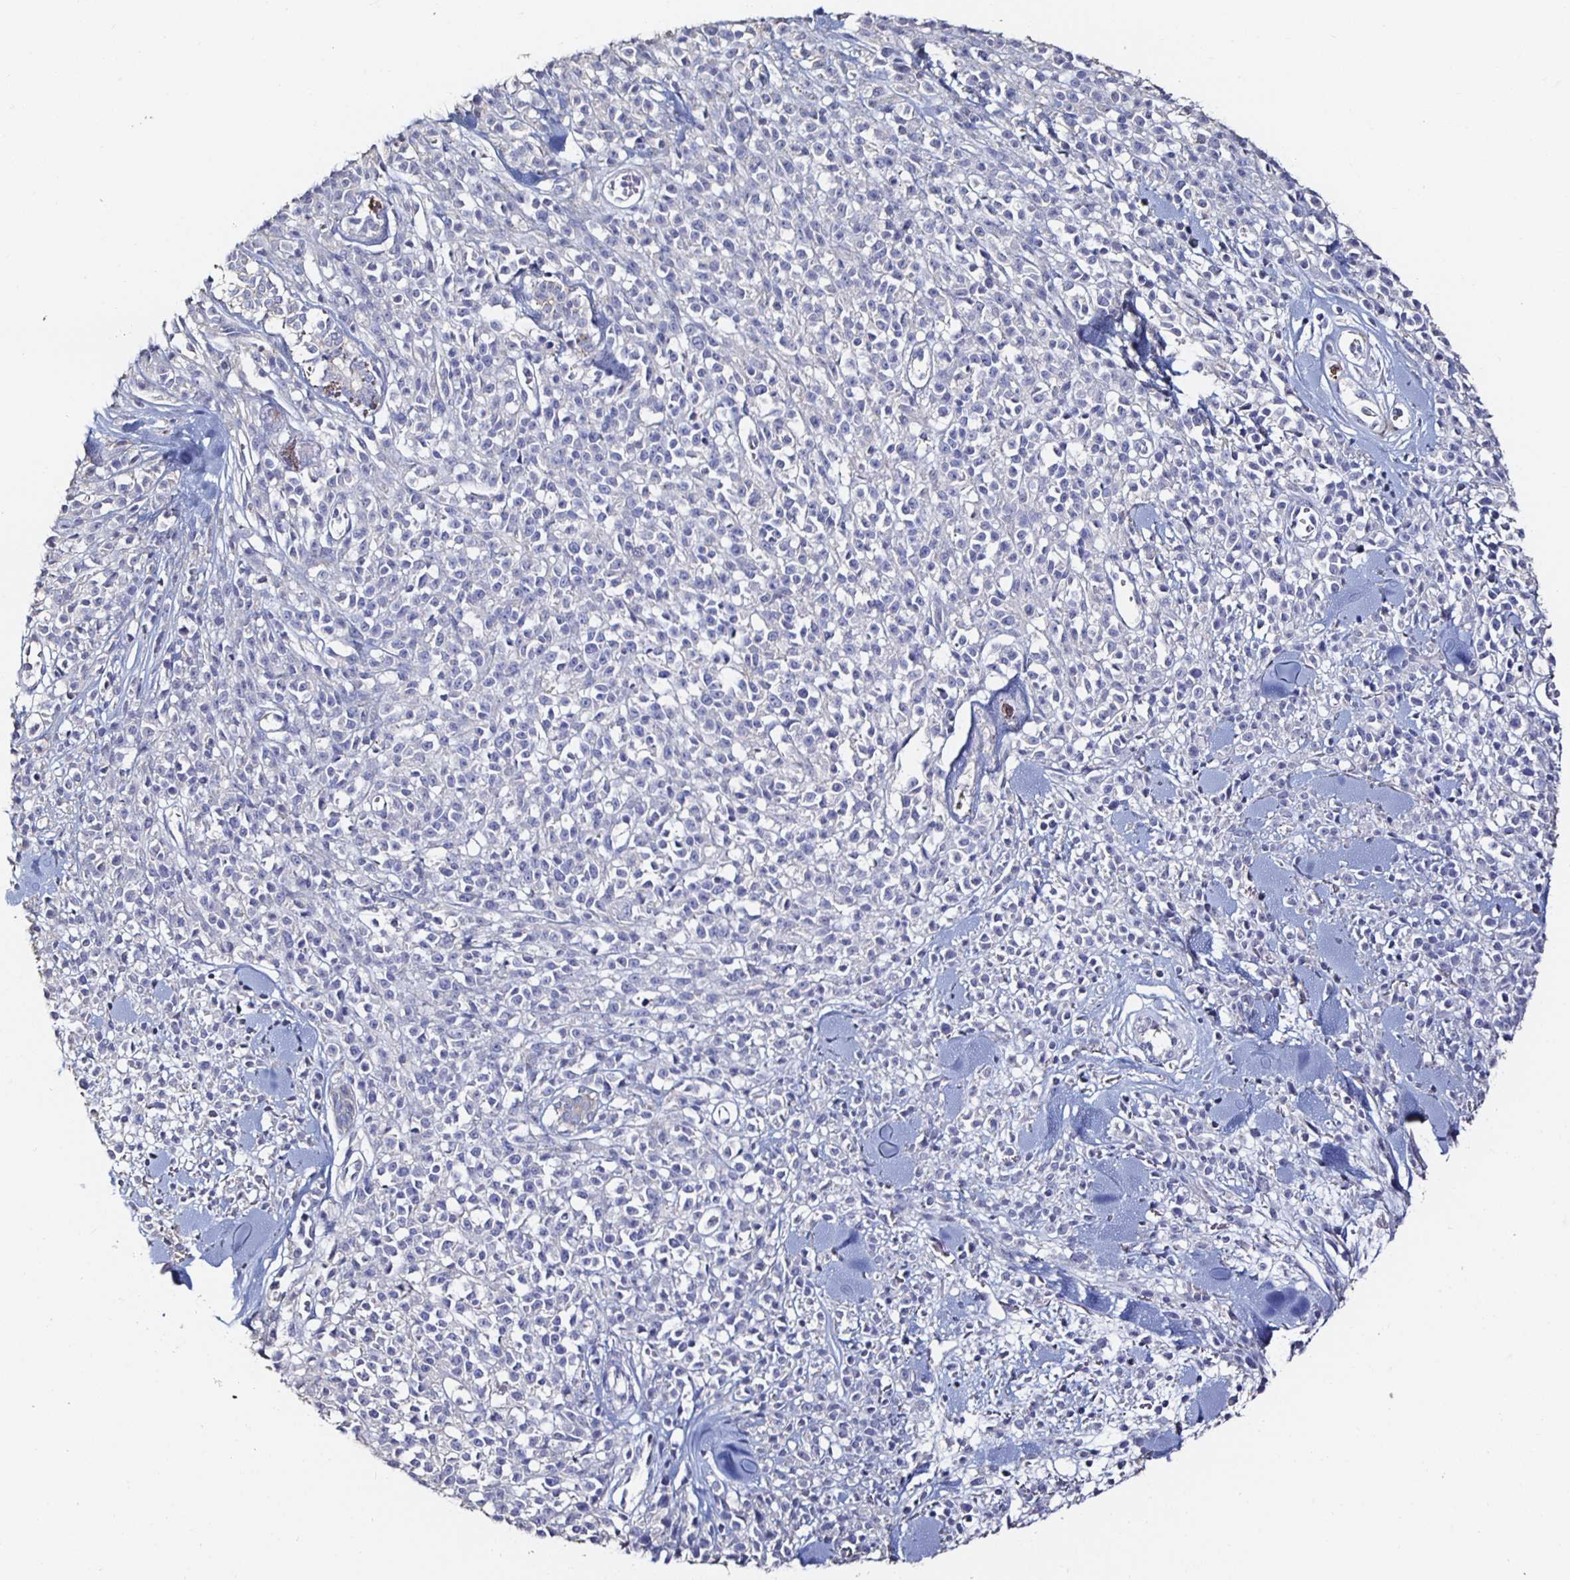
{"staining": {"intensity": "negative", "quantity": "none", "location": "none"}, "tissue": "melanoma", "cell_type": "Tumor cells", "image_type": "cancer", "snomed": [{"axis": "morphology", "description": "Malignant melanoma, NOS"}, {"axis": "topography", "description": "Skin"}, {"axis": "topography", "description": "Skin of trunk"}], "caption": "DAB immunohistochemical staining of malignant melanoma reveals no significant positivity in tumor cells.", "gene": "TLR4", "patient": {"sex": "male", "age": 74}}